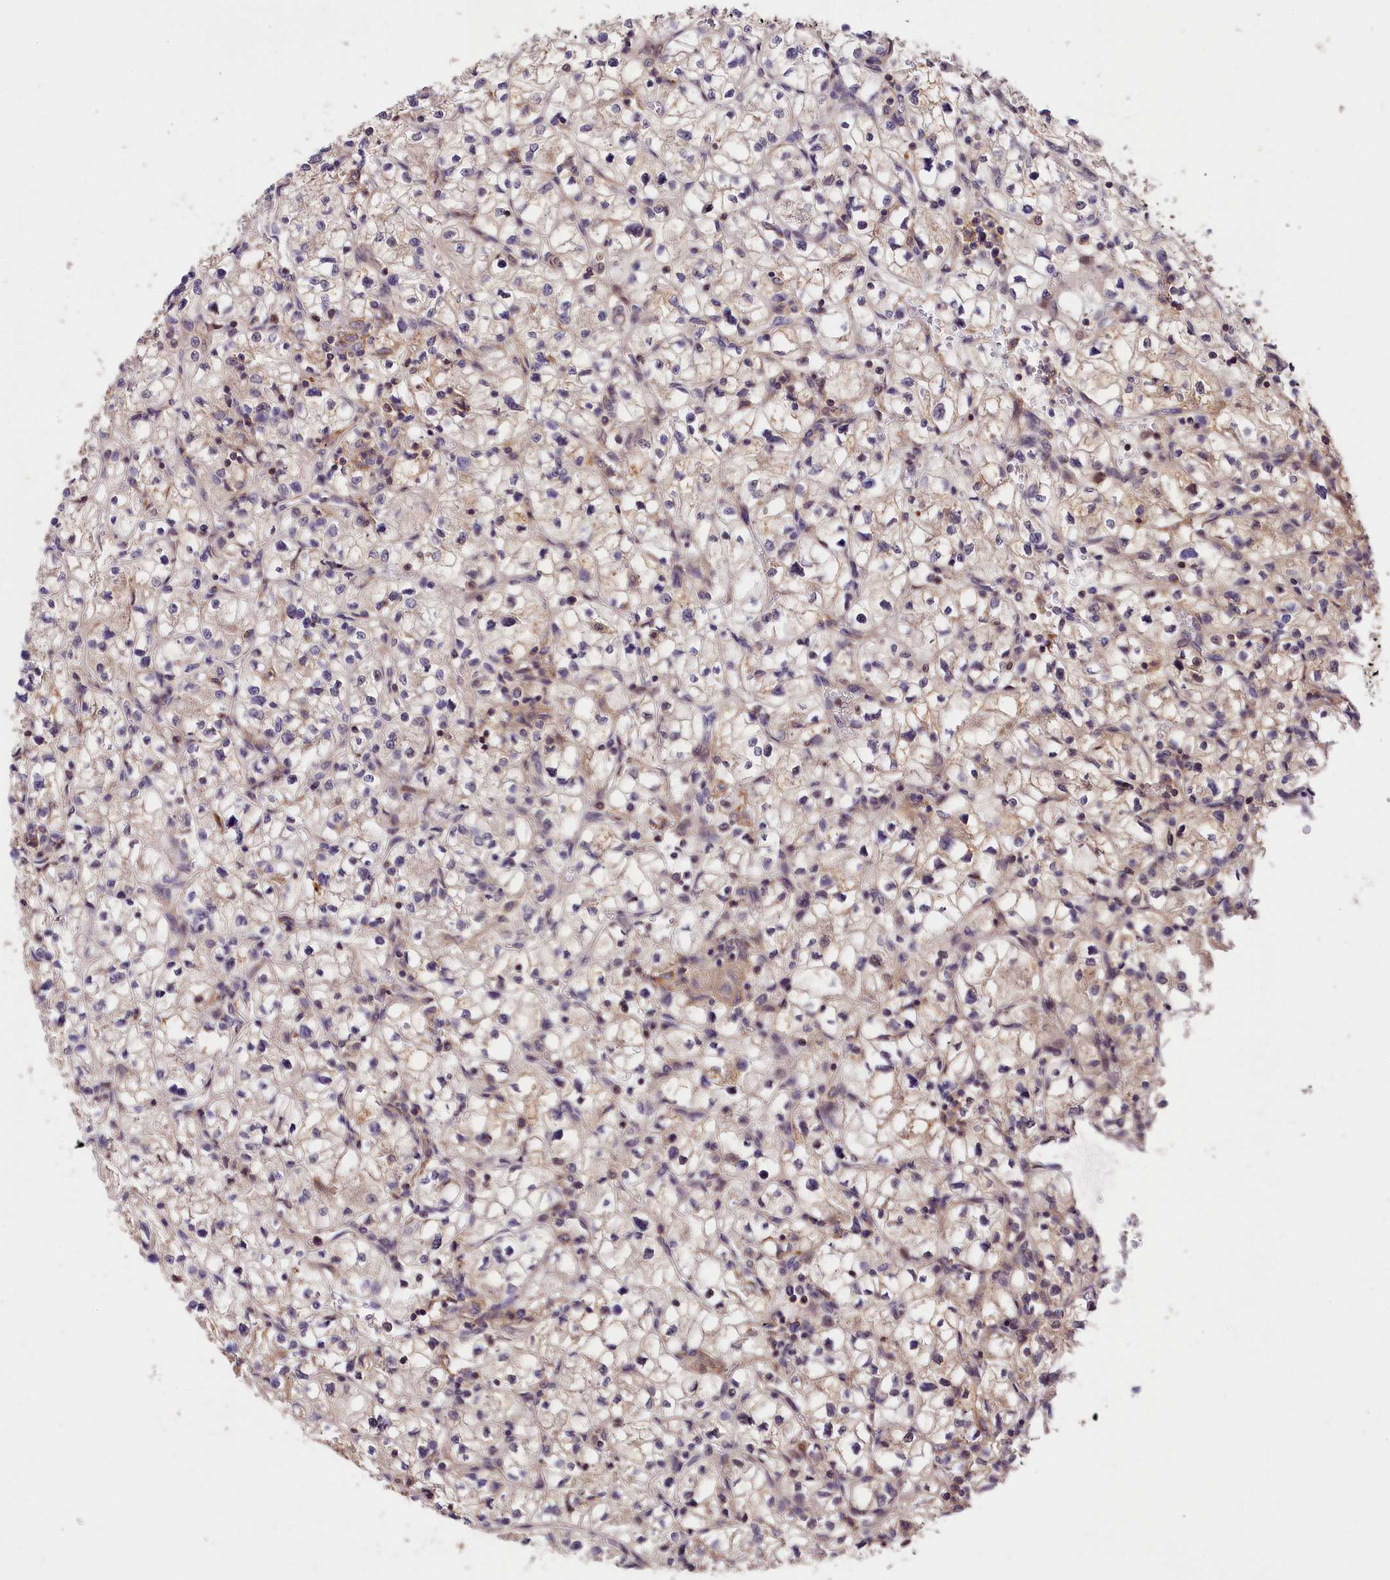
{"staining": {"intensity": "negative", "quantity": "none", "location": "none"}, "tissue": "renal cancer", "cell_type": "Tumor cells", "image_type": "cancer", "snomed": [{"axis": "morphology", "description": "Adenocarcinoma, NOS"}, {"axis": "topography", "description": "Kidney"}], "caption": "Immunohistochemistry (IHC) micrograph of human adenocarcinoma (renal) stained for a protein (brown), which exhibits no positivity in tumor cells.", "gene": "CACNA1H", "patient": {"sex": "female", "age": 64}}